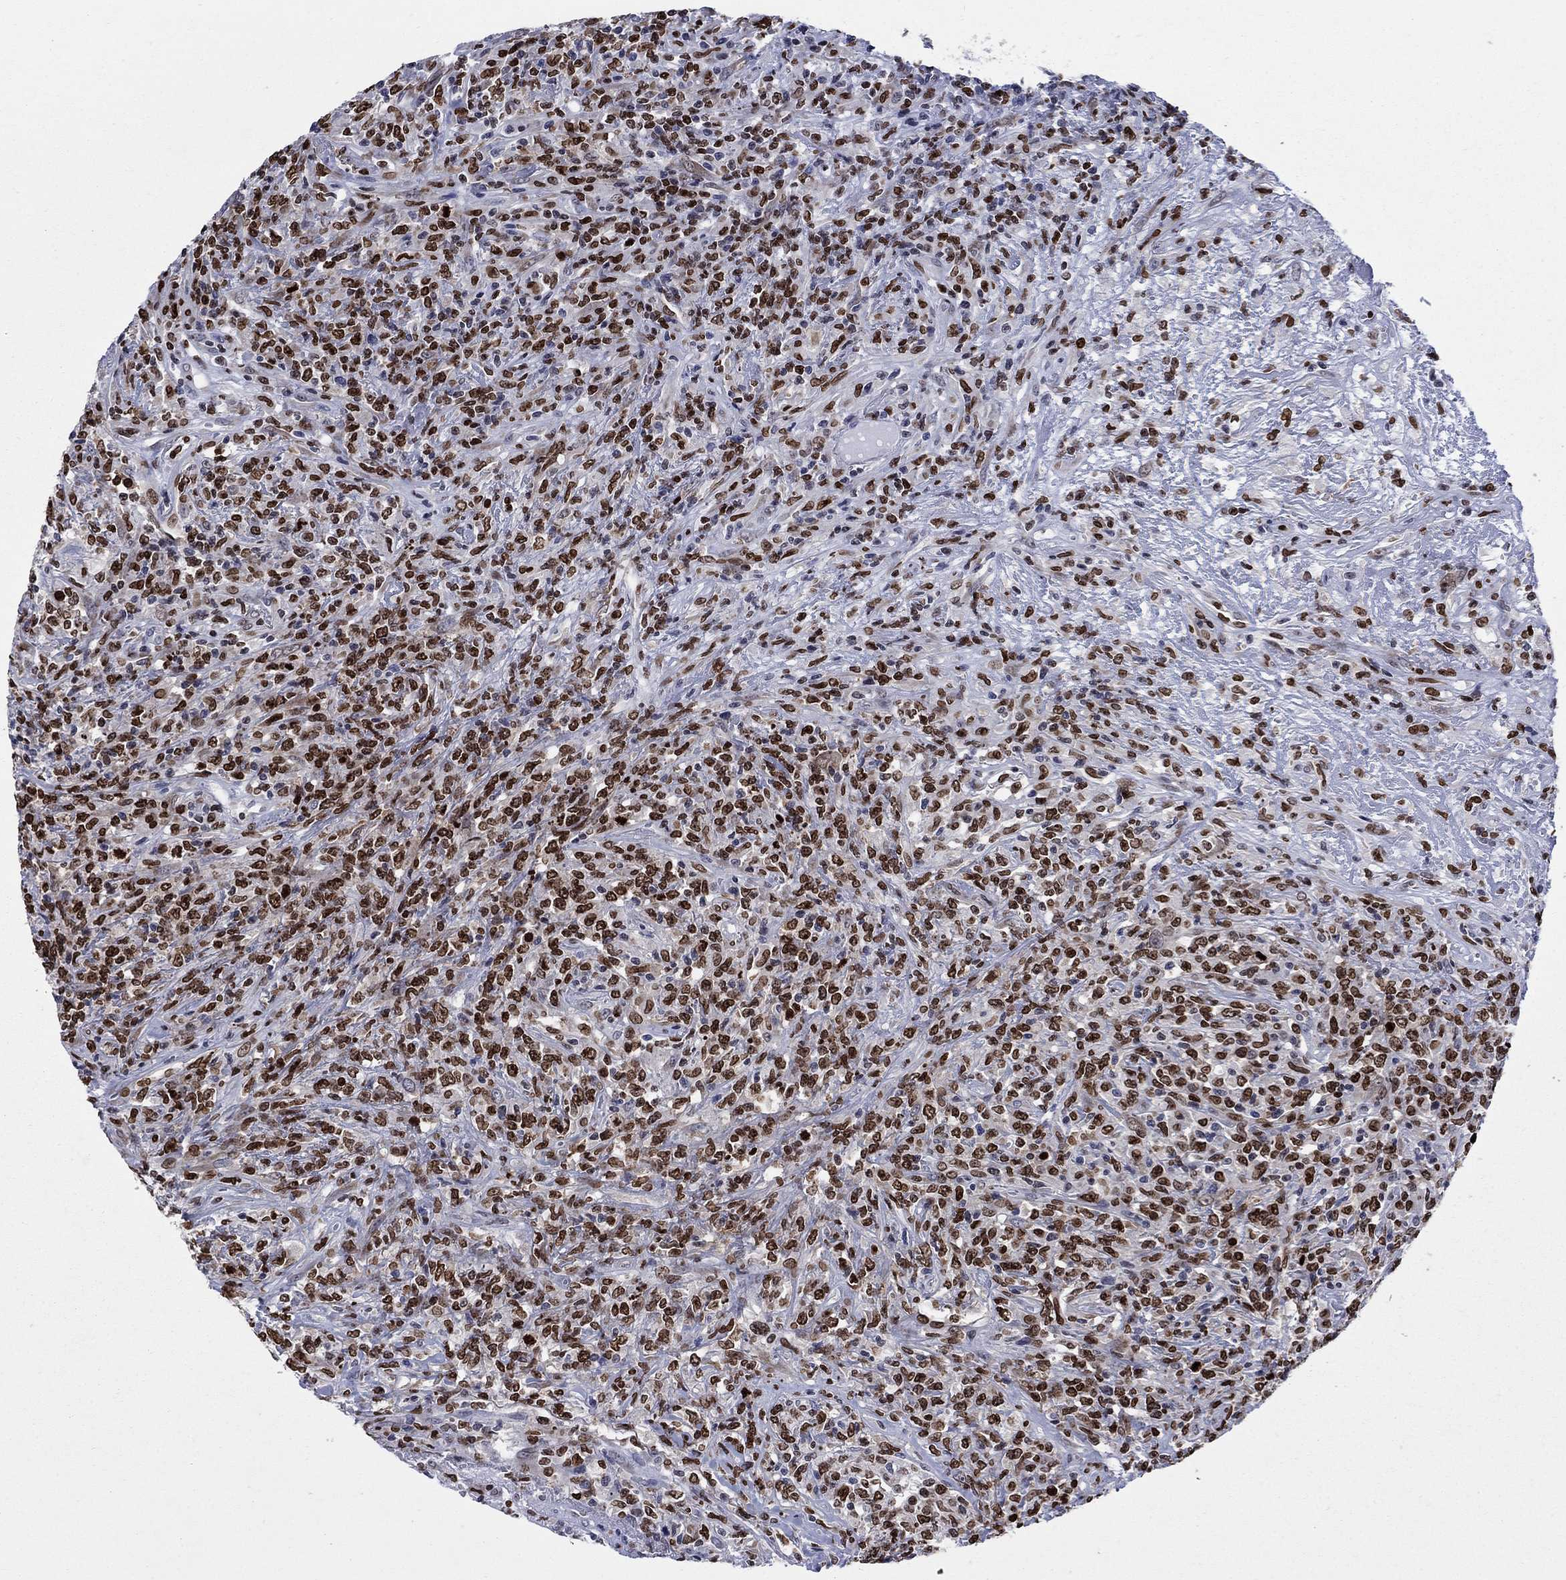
{"staining": {"intensity": "strong", "quantity": "25%-75%", "location": "nuclear"}, "tissue": "lymphoma", "cell_type": "Tumor cells", "image_type": "cancer", "snomed": [{"axis": "morphology", "description": "Malignant lymphoma, non-Hodgkin's type, High grade"}, {"axis": "topography", "description": "Lung"}], "caption": "There is high levels of strong nuclear staining in tumor cells of high-grade malignant lymphoma, non-Hodgkin's type, as demonstrated by immunohistochemical staining (brown color).", "gene": "HMGA1", "patient": {"sex": "male", "age": 79}}